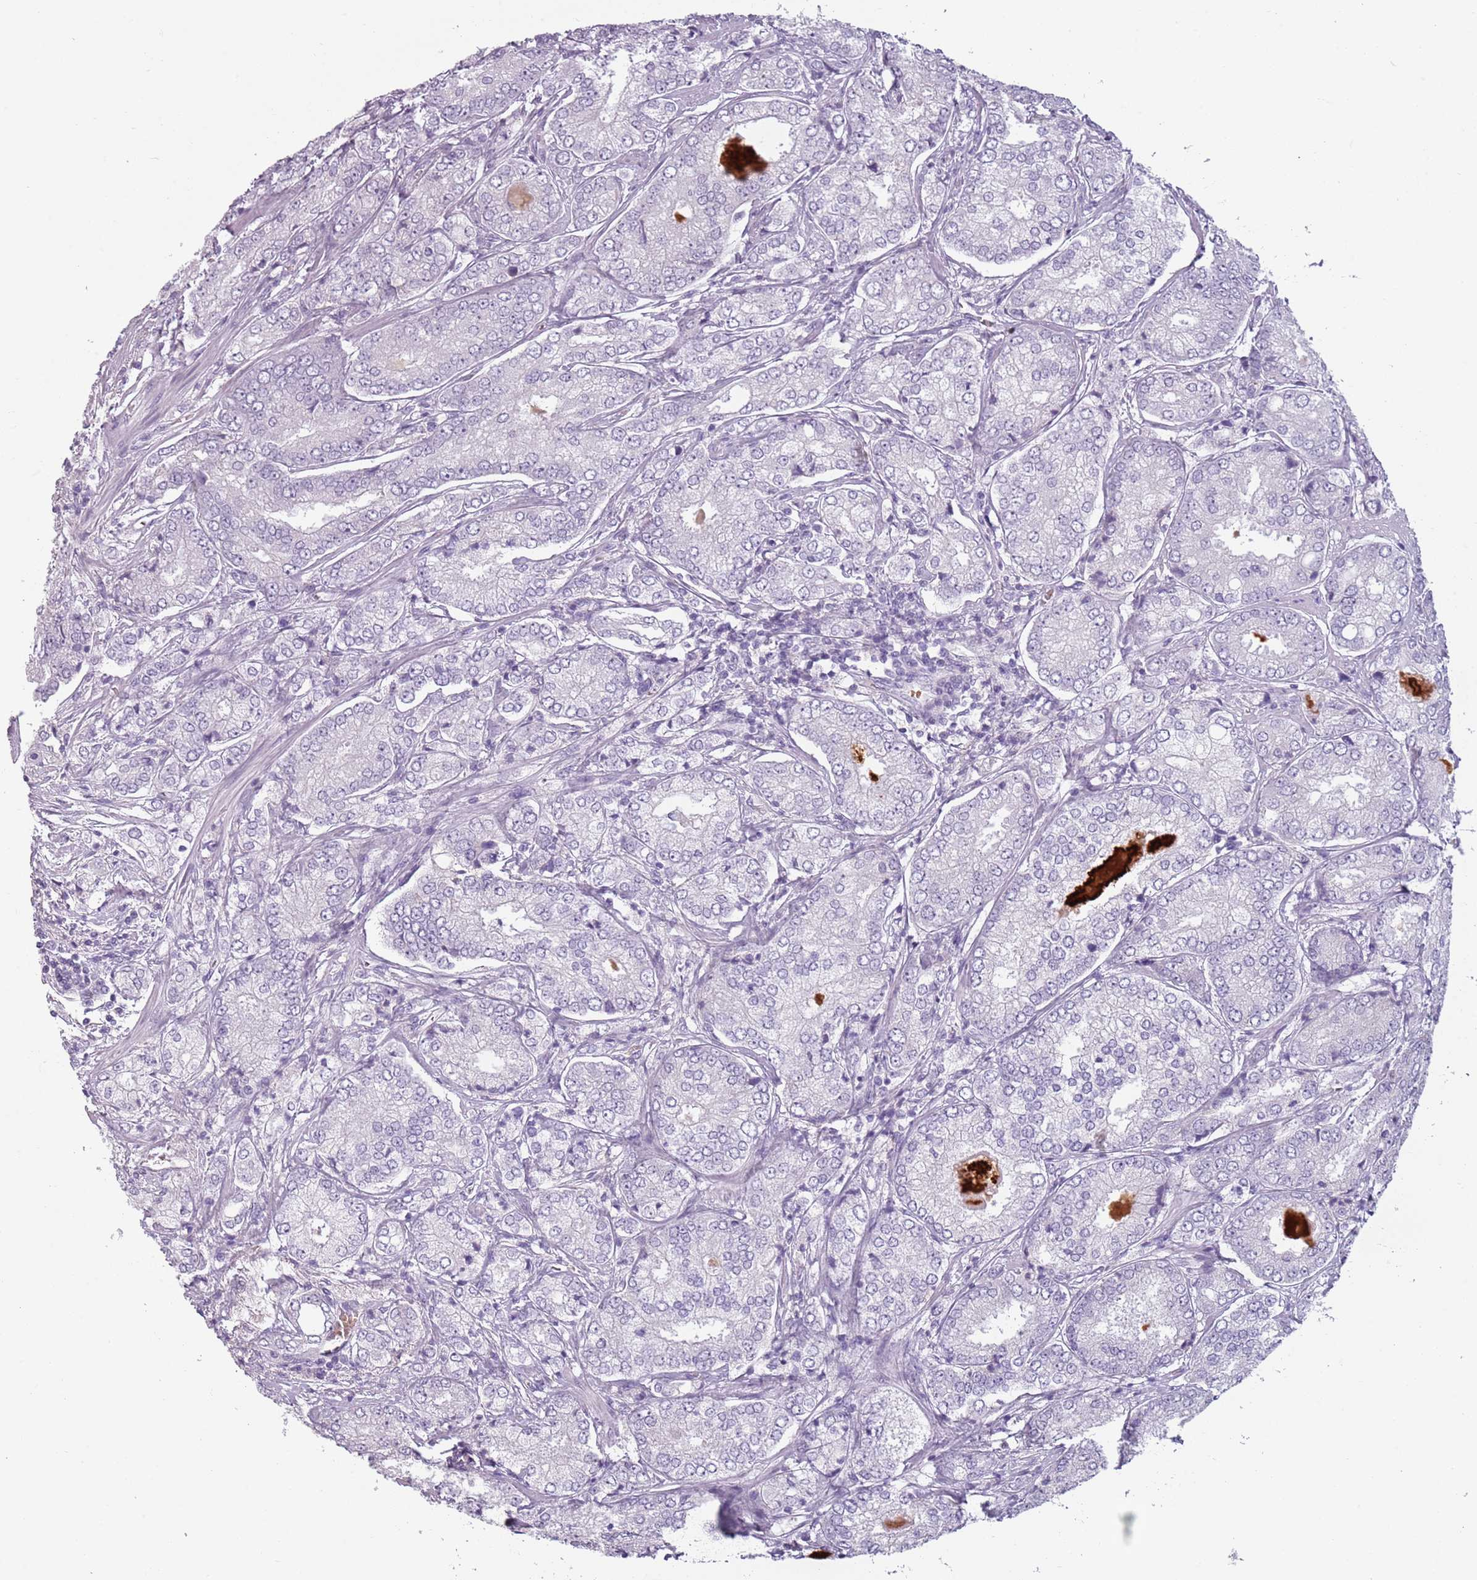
{"staining": {"intensity": "negative", "quantity": "none", "location": "none"}, "tissue": "prostate cancer", "cell_type": "Tumor cells", "image_type": "cancer", "snomed": [{"axis": "morphology", "description": "Adenocarcinoma, High grade"}, {"axis": "topography", "description": "Prostate"}], "caption": "Histopathology image shows no protein expression in tumor cells of prostate high-grade adenocarcinoma tissue.", "gene": "PIEZO1", "patient": {"sex": "male", "age": 63}}